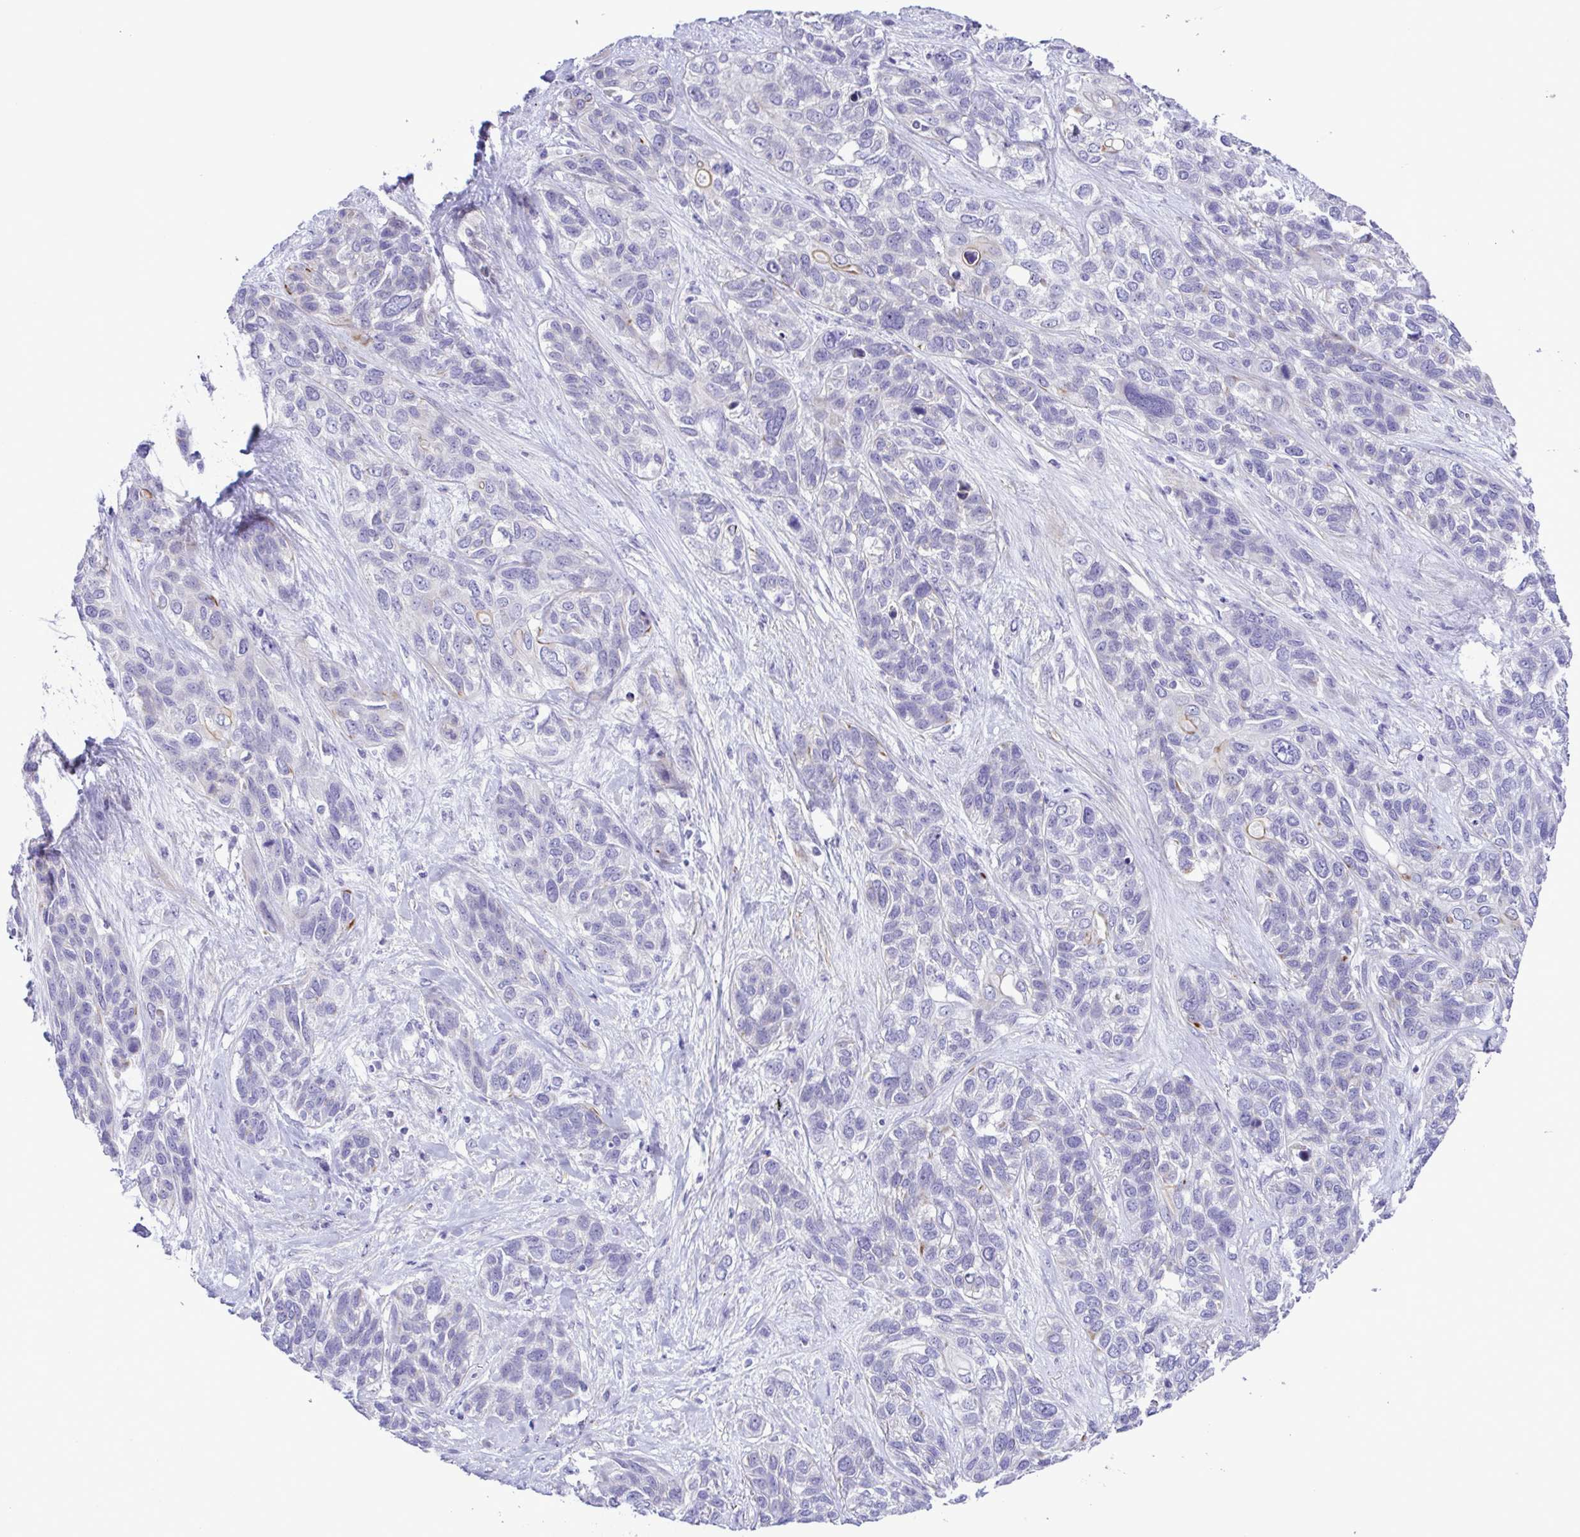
{"staining": {"intensity": "negative", "quantity": "none", "location": "none"}, "tissue": "lung cancer", "cell_type": "Tumor cells", "image_type": "cancer", "snomed": [{"axis": "morphology", "description": "Squamous cell carcinoma, NOS"}, {"axis": "topography", "description": "Lung"}], "caption": "Lung cancer (squamous cell carcinoma) was stained to show a protein in brown. There is no significant staining in tumor cells. (DAB IHC with hematoxylin counter stain).", "gene": "GABBR2", "patient": {"sex": "female", "age": 70}}